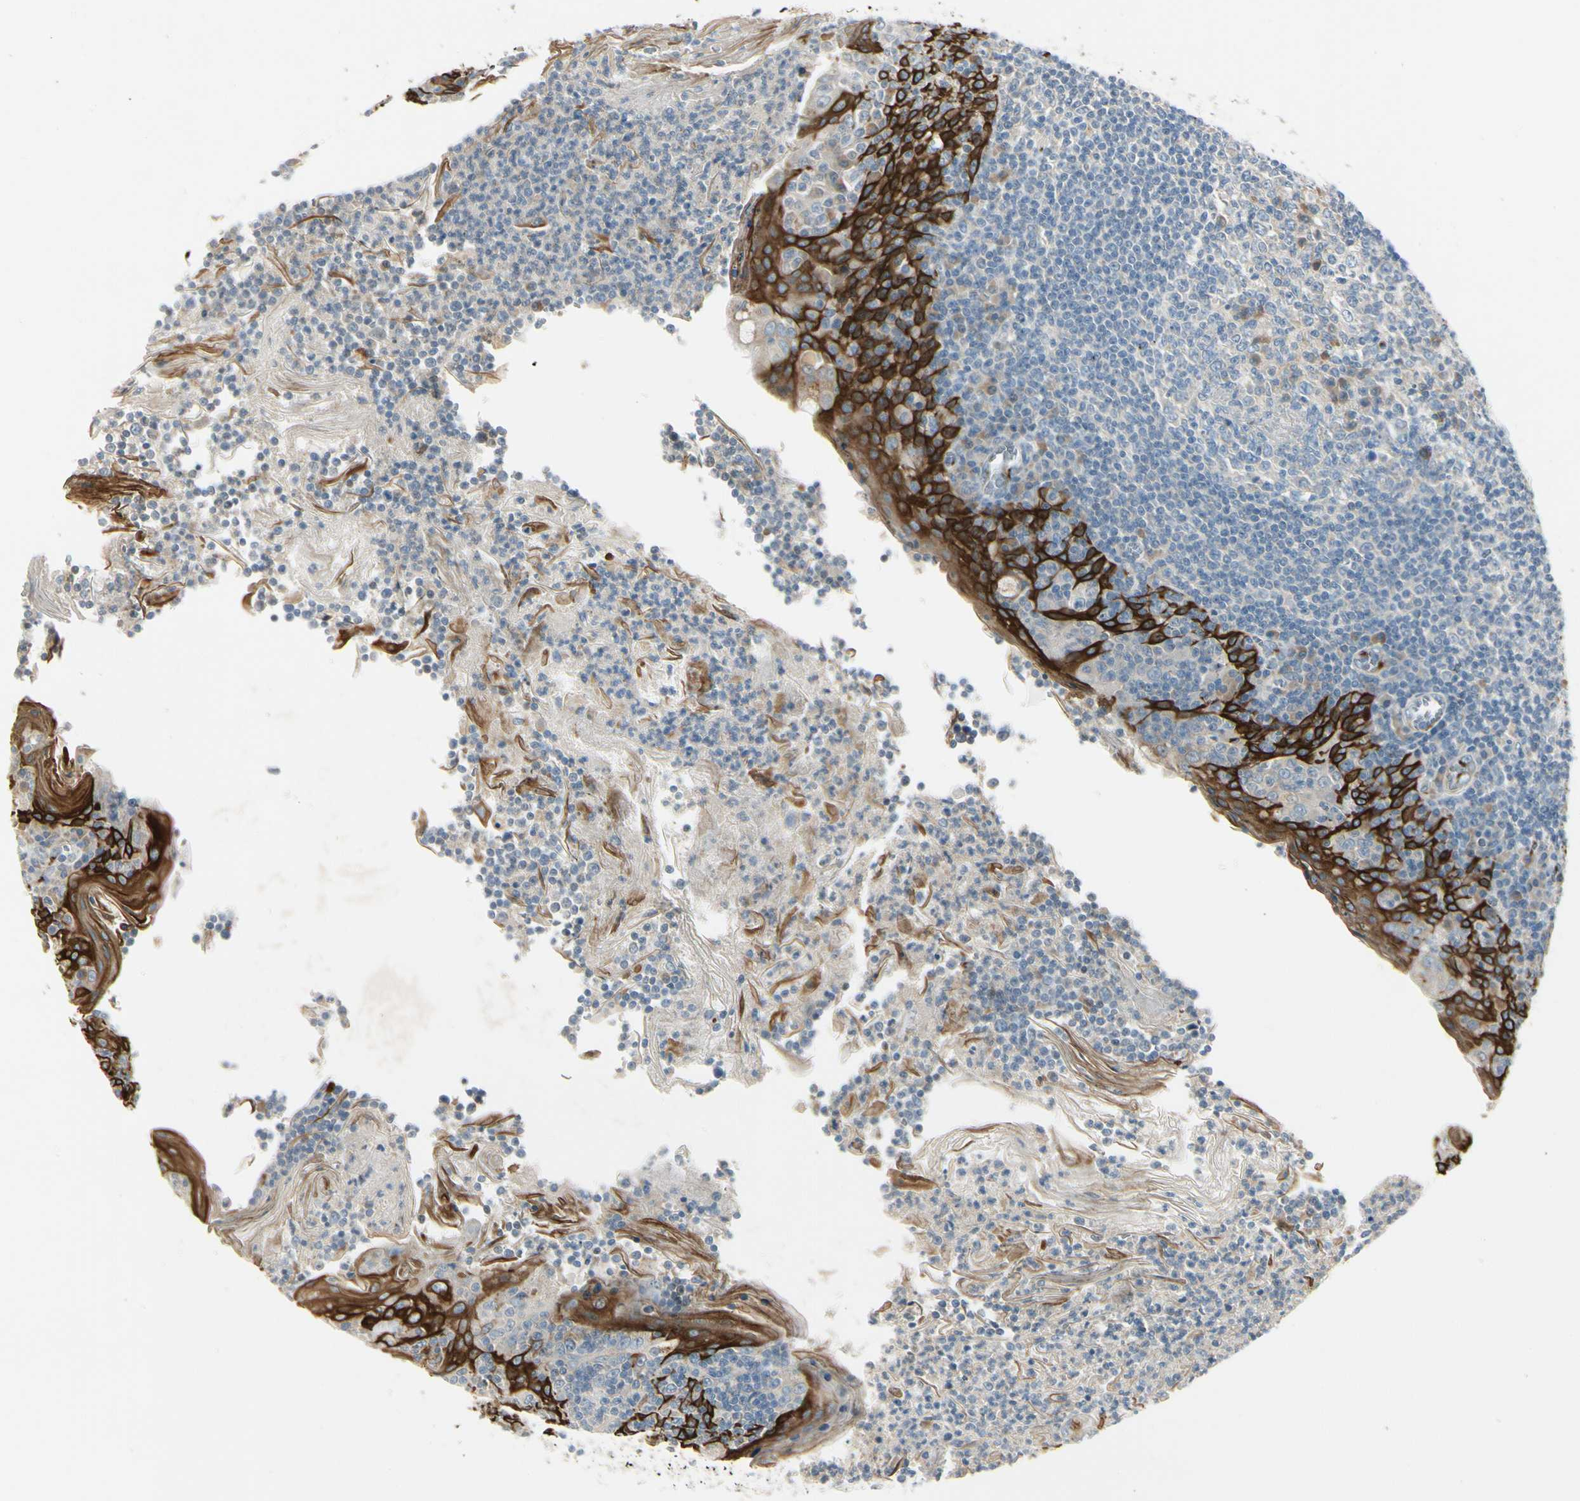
{"staining": {"intensity": "weak", "quantity": "25%-75%", "location": "cytoplasmic/membranous"}, "tissue": "tonsil", "cell_type": "Germinal center cells", "image_type": "normal", "snomed": [{"axis": "morphology", "description": "Normal tissue, NOS"}, {"axis": "topography", "description": "Tonsil"}], "caption": "Tonsil stained with DAB immunohistochemistry (IHC) shows low levels of weak cytoplasmic/membranous positivity in about 25%-75% of germinal center cells. (DAB (3,3'-diaminobenzidine) = brown stain, brightfield microscopy at high magnification).", "gene": "MANSC1", "patient": {"sex": "male", "age": 31}}